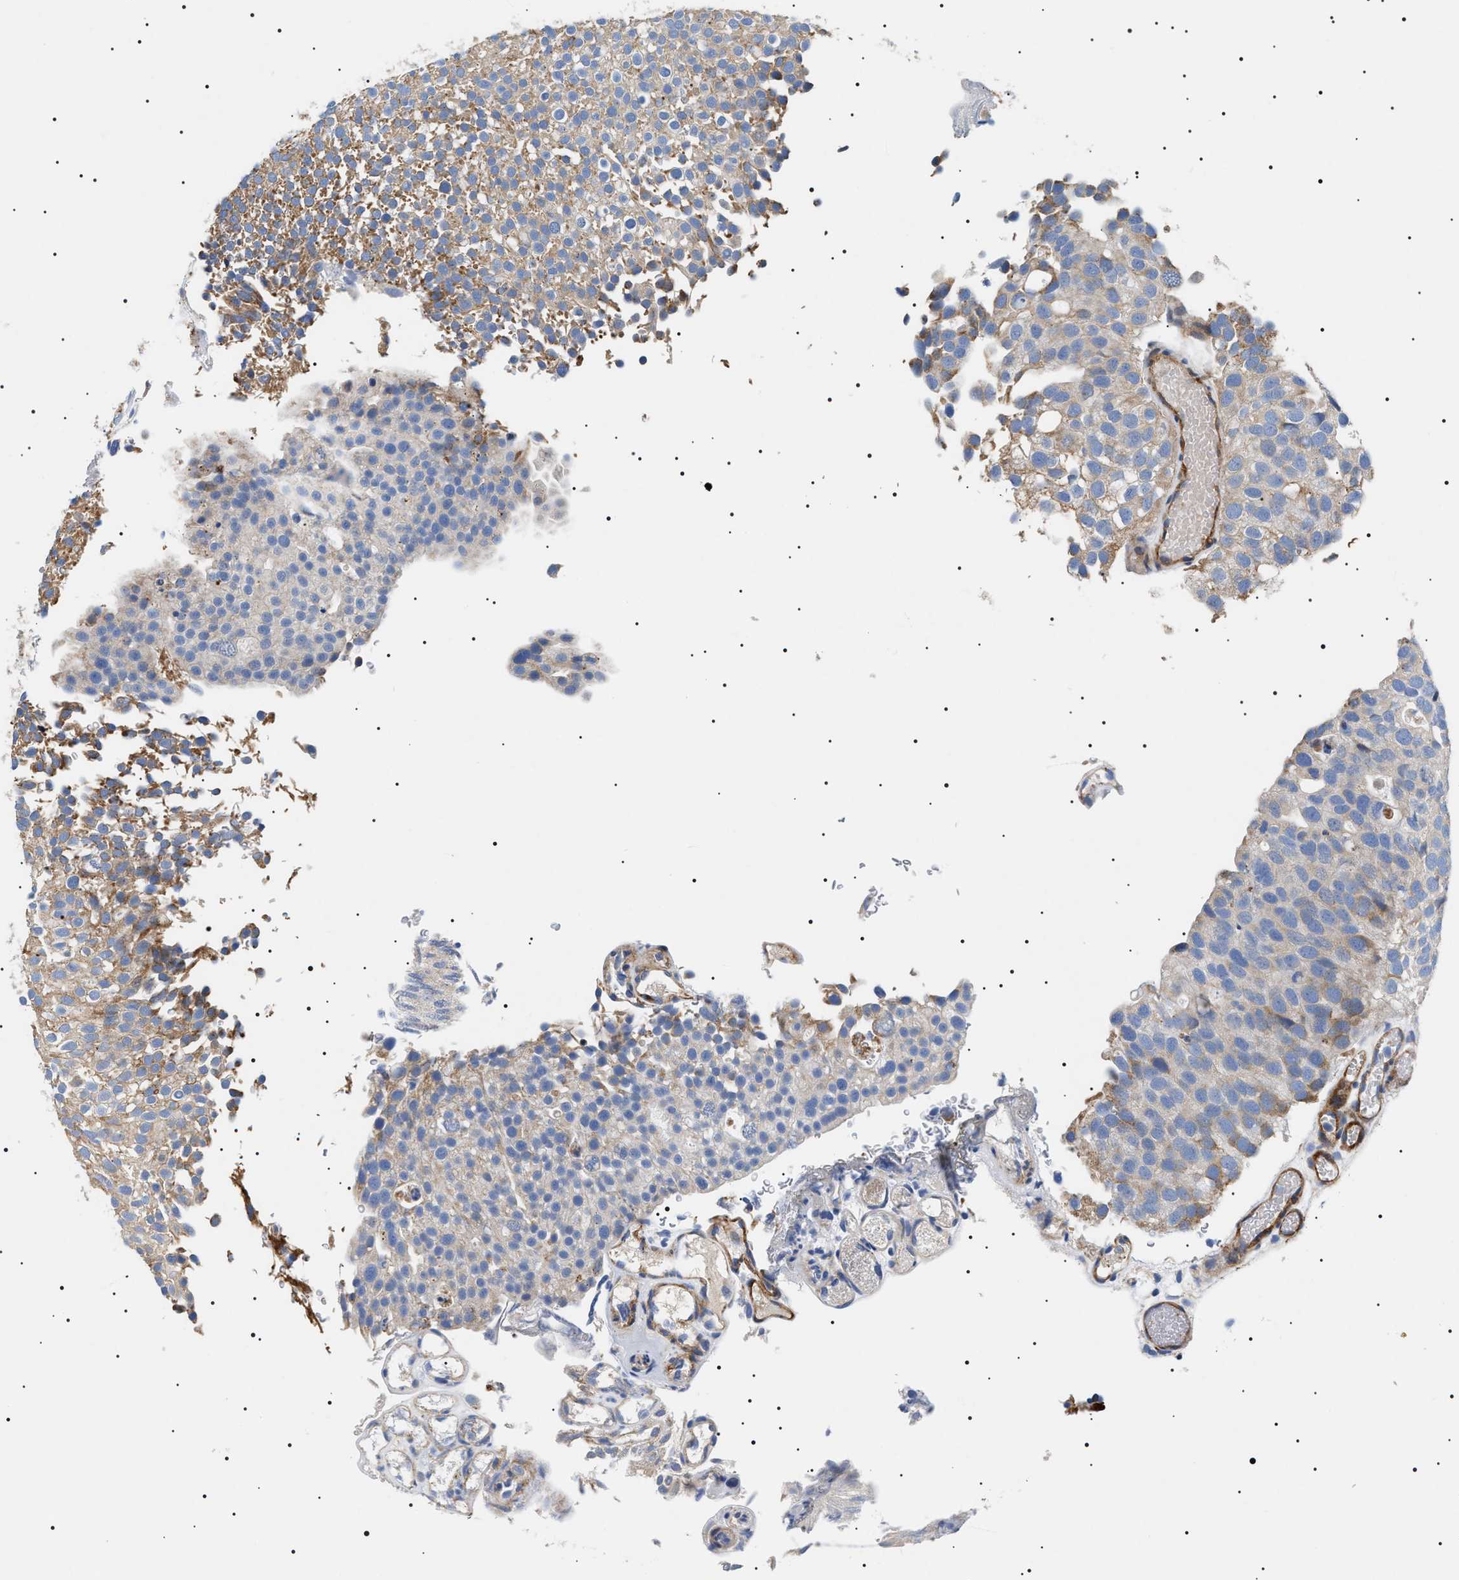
{"staining": {"intensity": "moderate", "quantity": "<25%", "location": "cytoplasmic/membranous"}, "tissue": "urothelial cancer", "cell_type": "Tumor cells", "image_type": "cancer", "snomed": [{"axis": "morphology", "description": "Urothelial carcinoma, Low grade"}, {"axis": "topography", "description": "Urinary bladder"}], "caption": "Urothelial cancer stained with a brown dye shows moderate cytoplasmic/membranous positive expression in about <25% of tumor cells.", "gene": "TMEM222", "patient": {"sex": "male", "age": 78}}